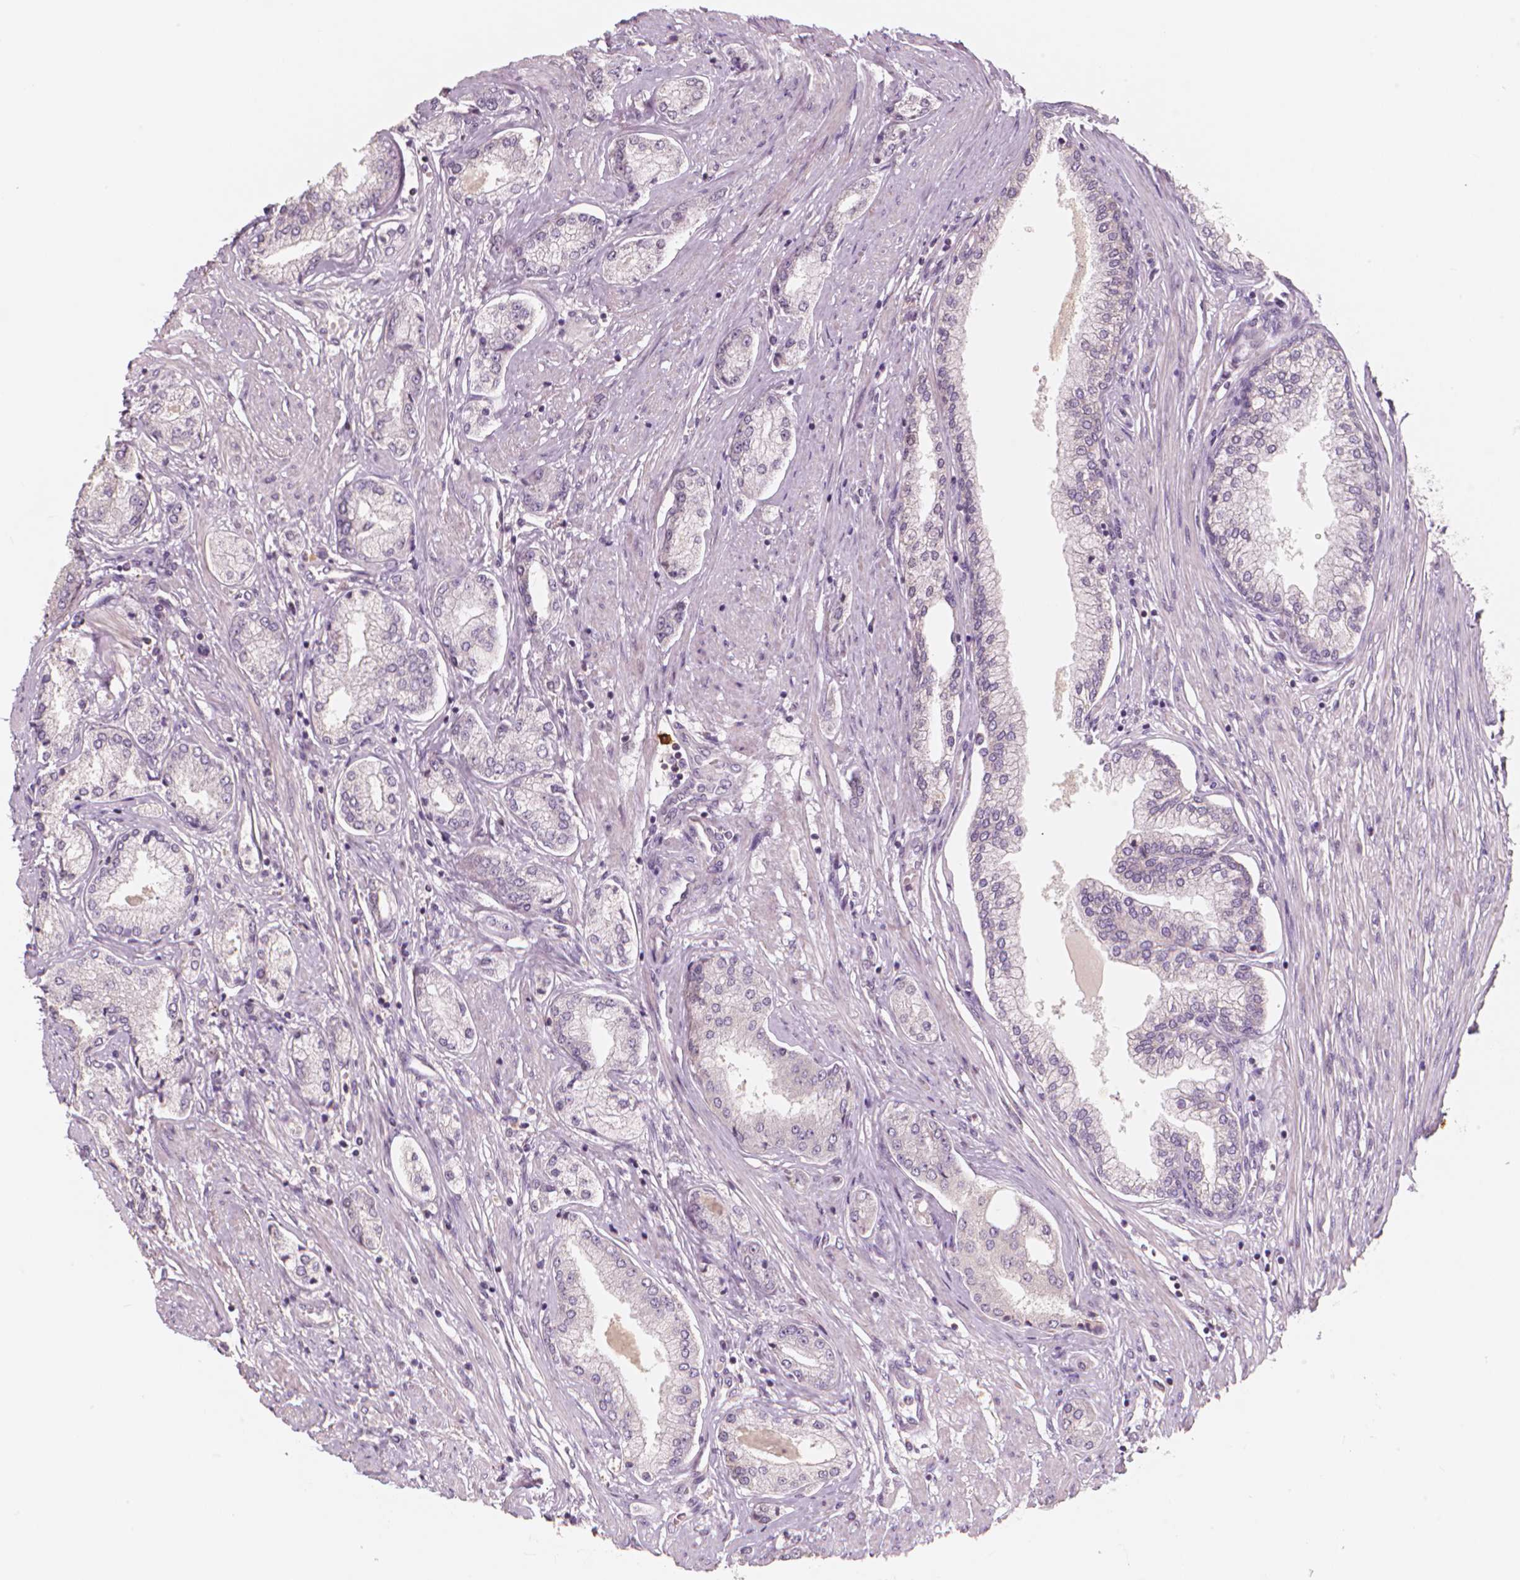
{"staining": {"intensity": "negative", "quantity": "none", "location": "none"}, "tissue": "prostate cancer", "cell_type": "Tumor cells", "image_type": "cancer", "snomed": [{"axis": "morphology", "description": "Adenocarcinoma, NOS"}, {"axis": "topography", "description": "Prostate"}], "caption": "High magnification brightfield microscopy of adenocarcinoma (prostate) stained with DAB (brown) and counterstained with hematoxylin (blue): tumor cells show no significant expression.", "gene": "RNASE7", "patient": {"sex": "male", "age": 63}}